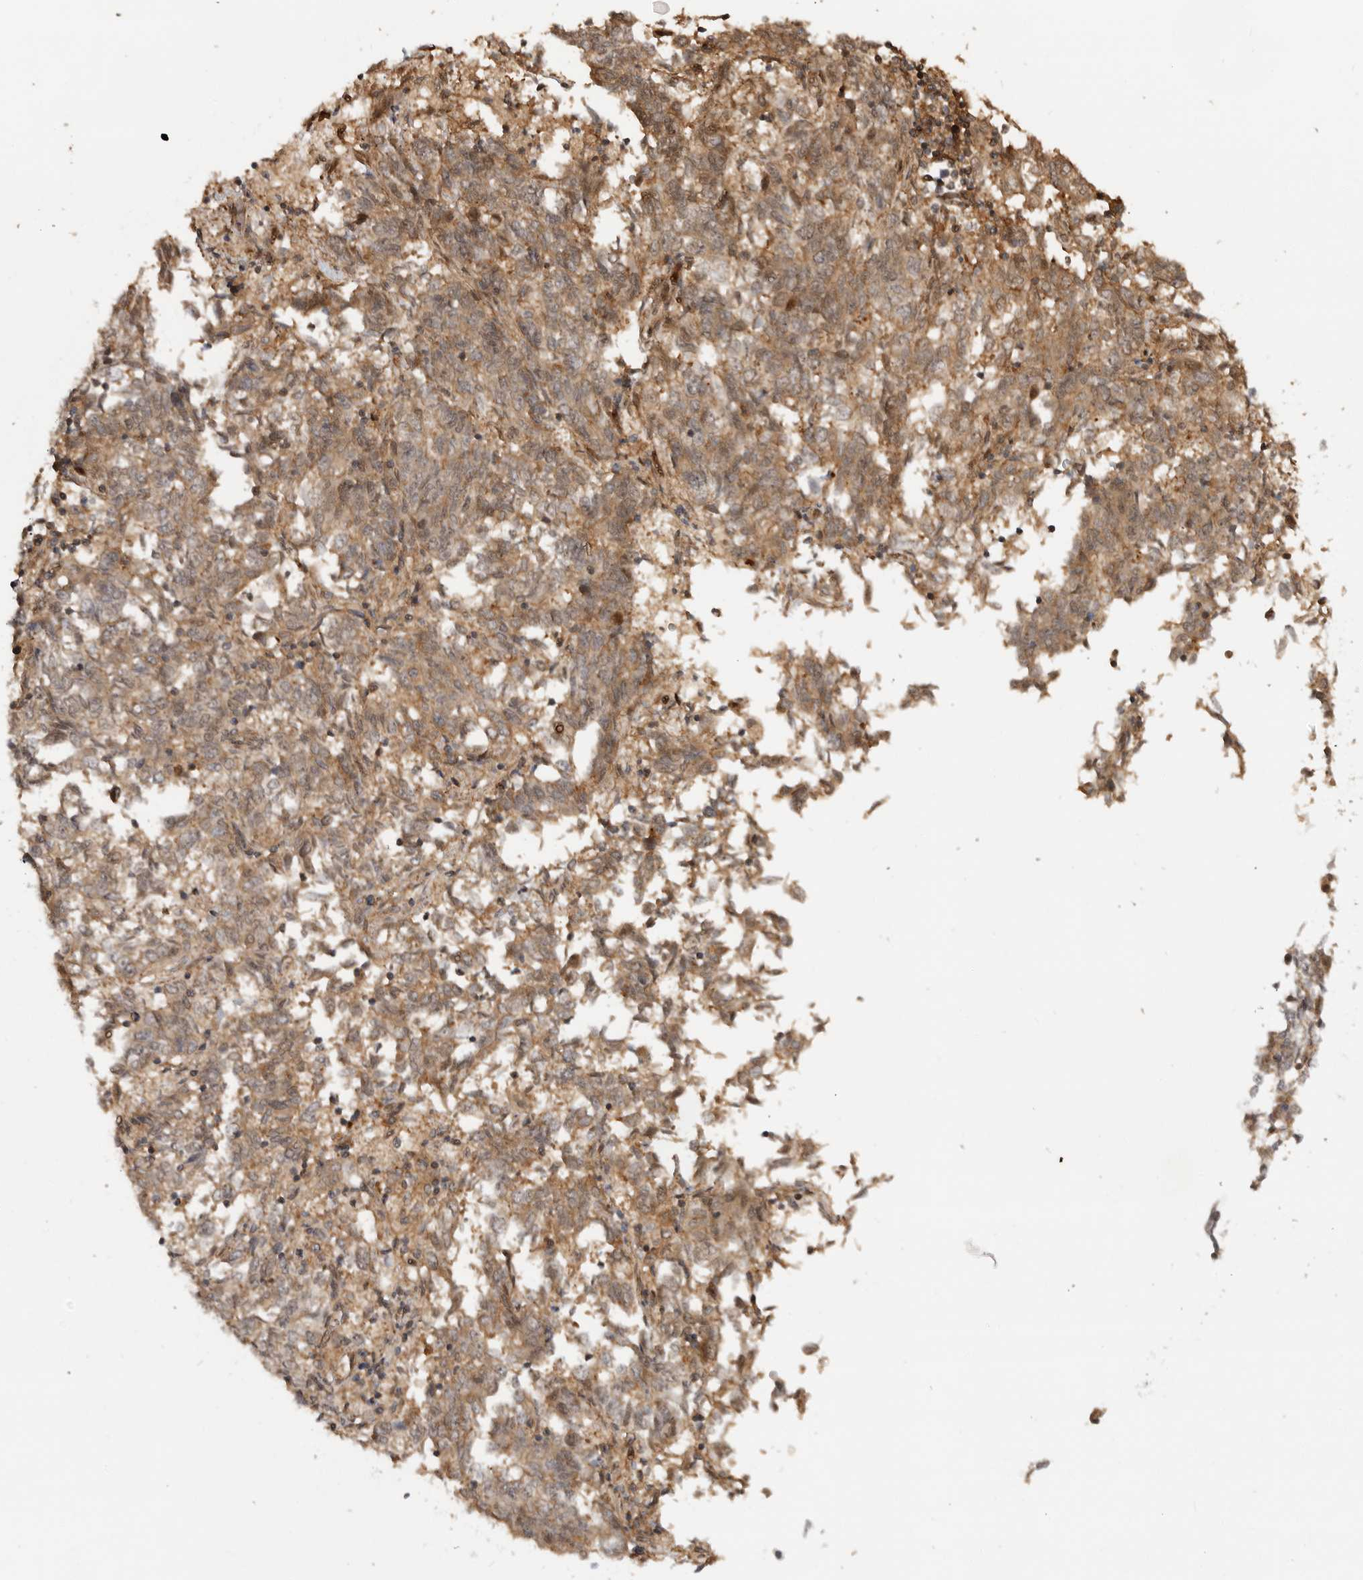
{"staining": {"intensity": "moderate", "quantity": ">75%", "location": "cytoplasmic/membranous"}, "tissue": "endometrial cancer", "cell_type": "Tumor cells", "image_type": "cancer", "snomed": [{"axis": "morphology", "description": "Adenocarcinoma, NOS"}, {"axis": "topography", "description": "Endometrium"}], "caption": "Protein expression analysis of endometrial adenocarcinoma displays moderate cytoplasmic/membranous positivity in approximately >75% of tumor cells.", "gene": "ADPRS", "patient": {"sex": "female", "age": 80}}